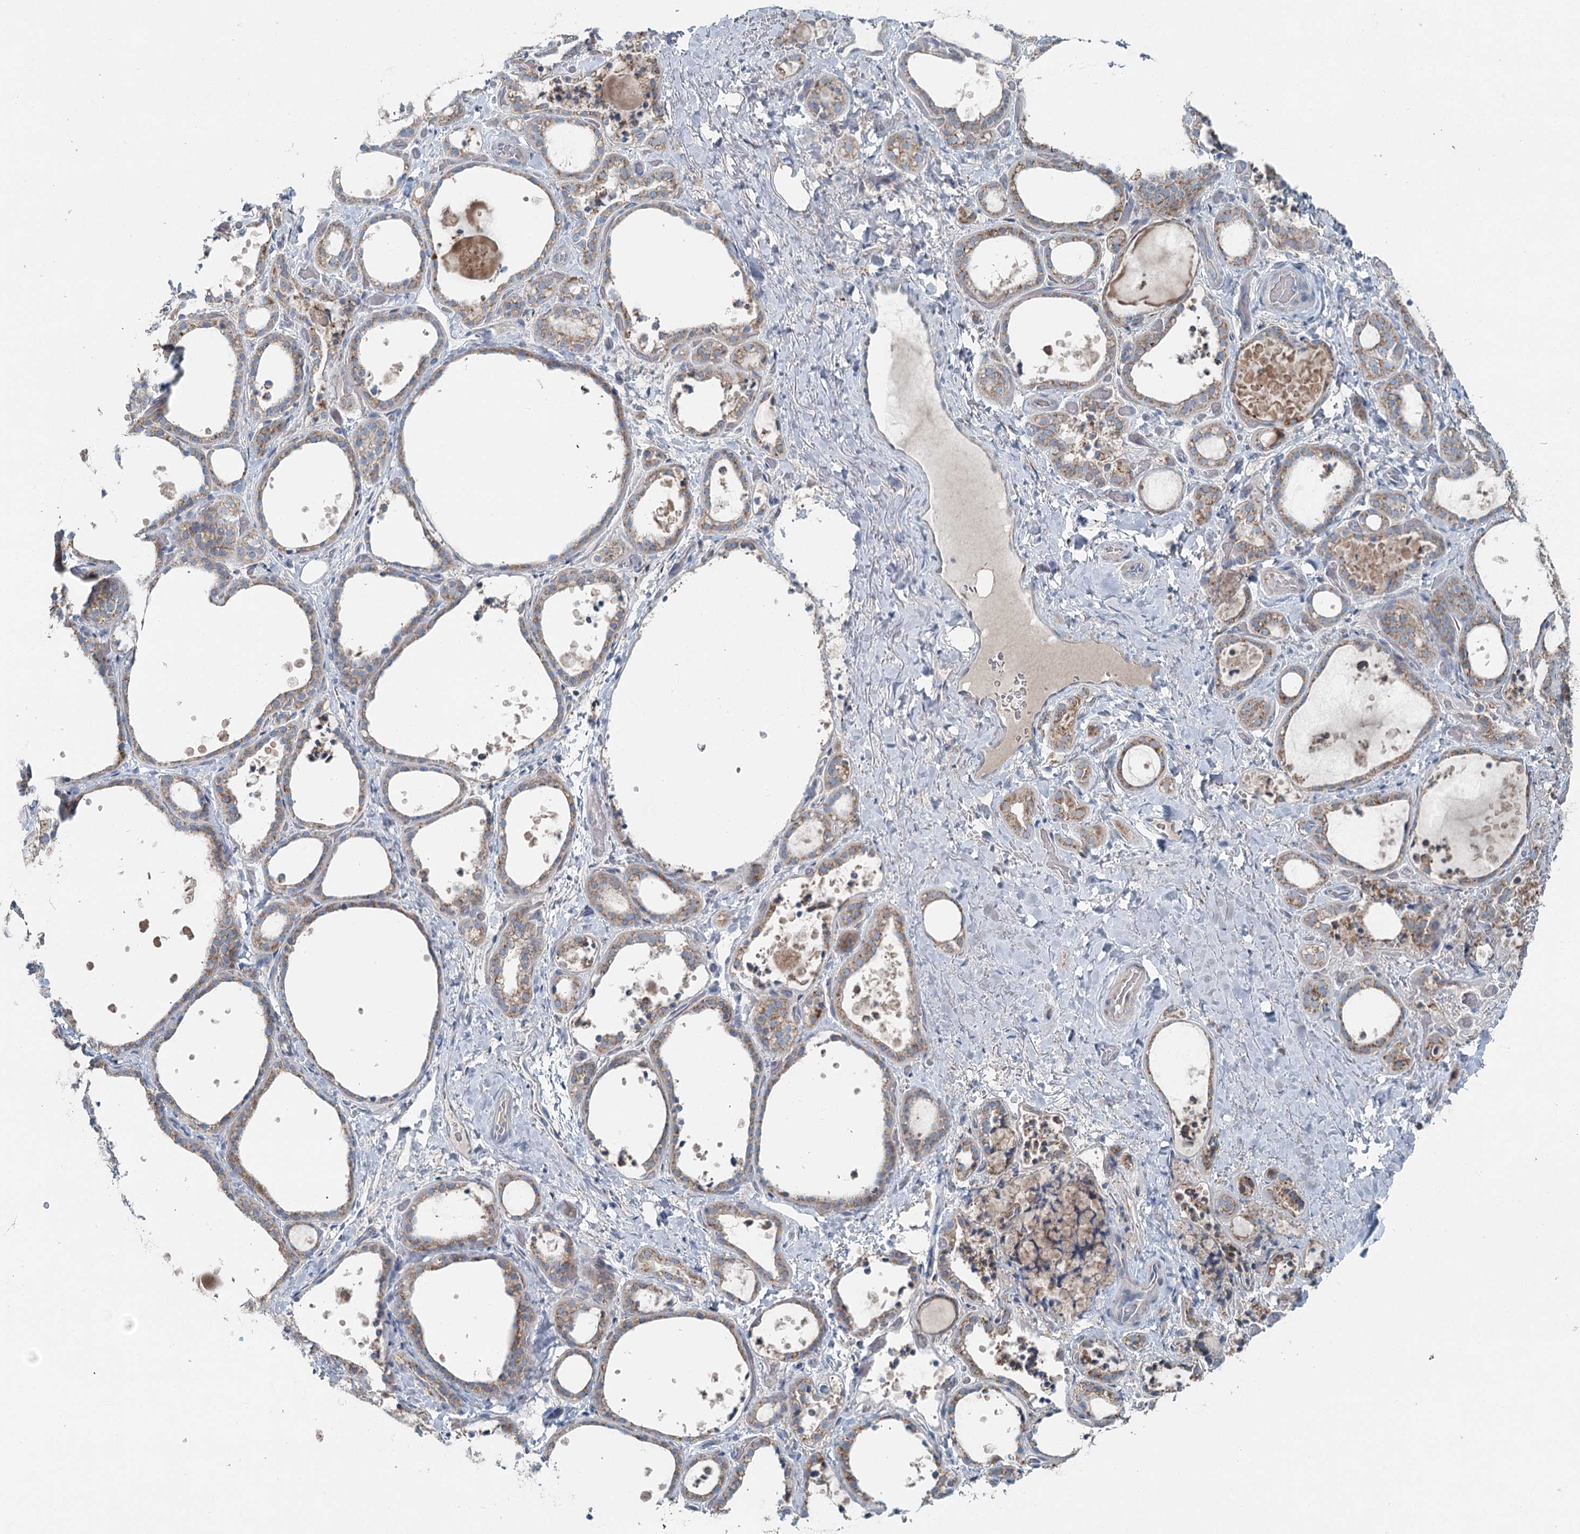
{"staining": {"intensity": "moderate", "quantity": ">75%", "location": "cytoplasmic/membranous"}, "tissue": "thyroid gland", "cell_type": "Glandular cells", "image_type": "normal", "snomed": [{"axis": "morphology", "description": "Normal tissue, NOS"}, {"axis": "topography", "description": "Thyroid gland"}], "caption": "Immunohistochemistry image of normal thyroid gland: human thyroid gland stained using immunohistochemistry displays medium levels of moderate protein expression localized specifically in the cytoplasmic/membranous of glandular cells, appearing as a cytoplasmic/membranous brown color.", "gene": "CHCHD5", "patient": {"sex": "female", "age": 44}}